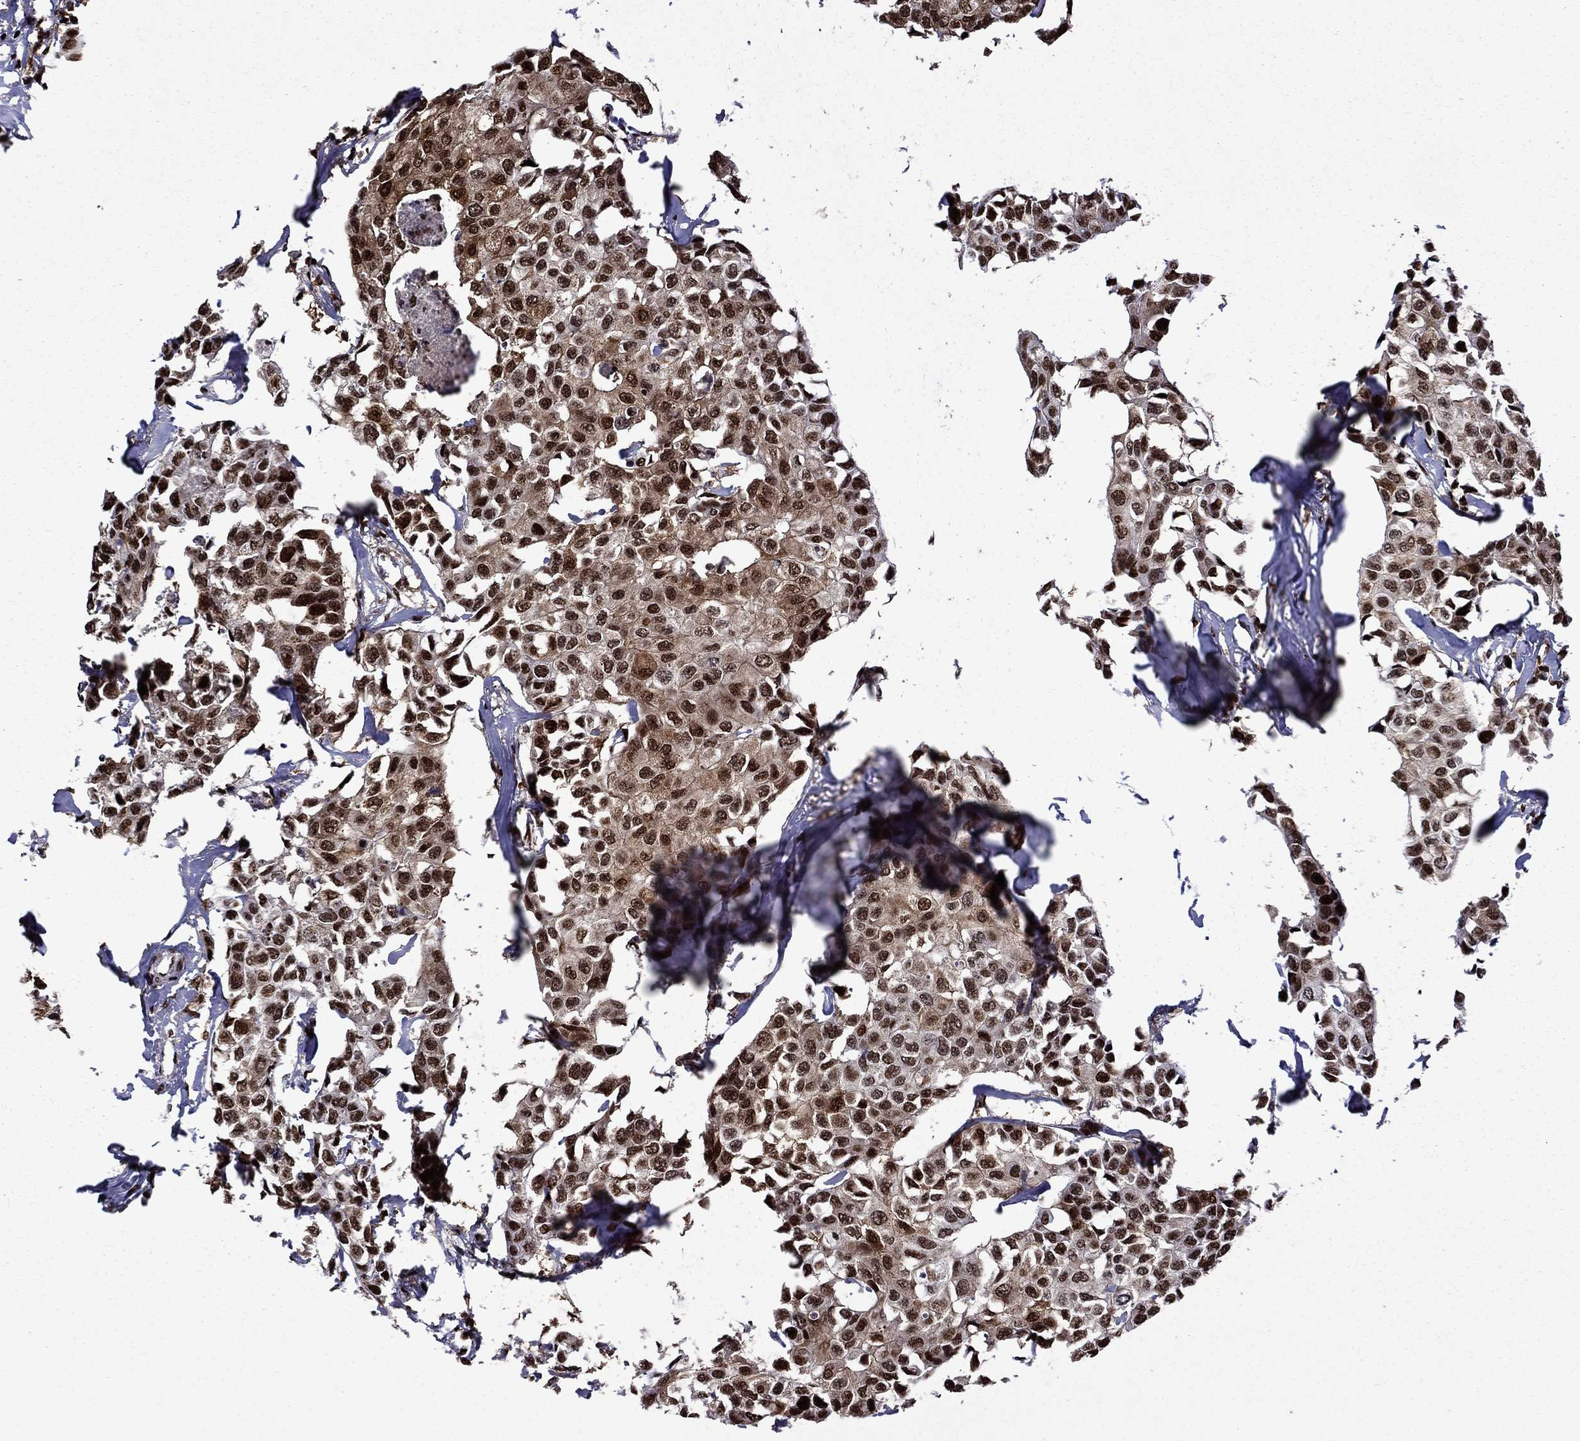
{"staining": {"intensity": "strong", "quantity": ">75%", "location": "nuclear"}, "tissue": "breast cancer", "cell_type": "Tumor cells", "image_type": "cancer", "snomed": [{"axis": "morphology", "description": "Duct carcinoma"}, {"axis": "topography", "description": "Breast"}], "caption": "Protein staining by immunohistochemistry (IHC) exhibits strong nuclear expression in approximately >75% of tumor cells in breast intraductal carcinoma.", "gene": "LIMK1", "patient": {"sex": "female", "age": 80}}